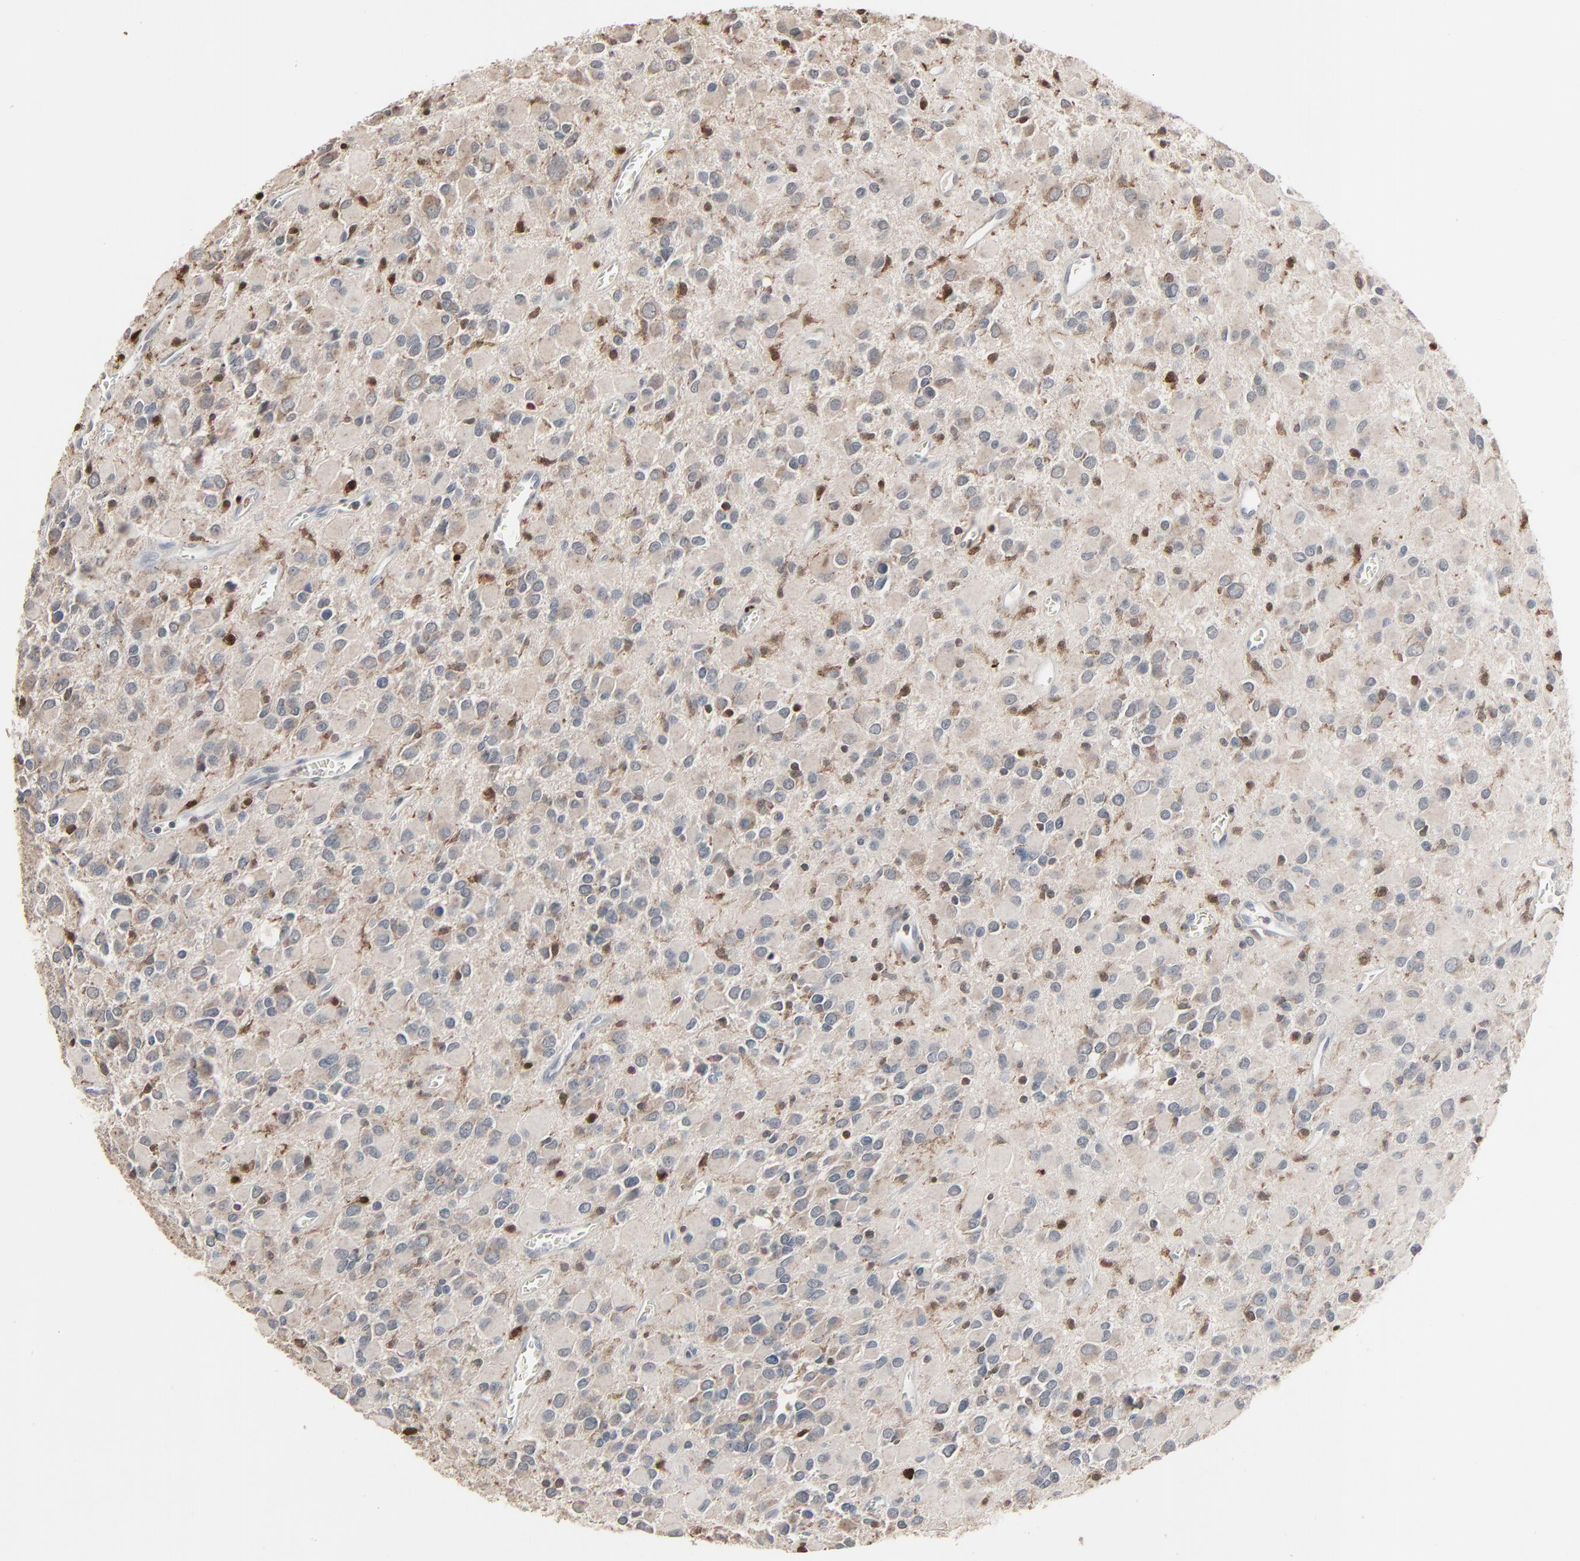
{"staining": {"intensity": "moderate", "quantity": "<25%", "location": "cytoplasmic/membranous,nuclear"}, "tissue": "glioma", "cell_type": "Tumor cells", "image_type": "cancer", "snomed": [{"axis": "morphology", "description": "Glioma, malignant, Low grade"}, {"axis": "topography", "description": "Brain"}], "caption": "This photomicrograph reveals glioma stained with immunohistochemistry to label a protein in brown. The cytoplasmic/membranous and nuclear of tumor cells show moderate positivity for the protein. Nuclei are counter-stained blue.", "gene": "DOCK8", "patient": {"sex": "male", "age": 42}}